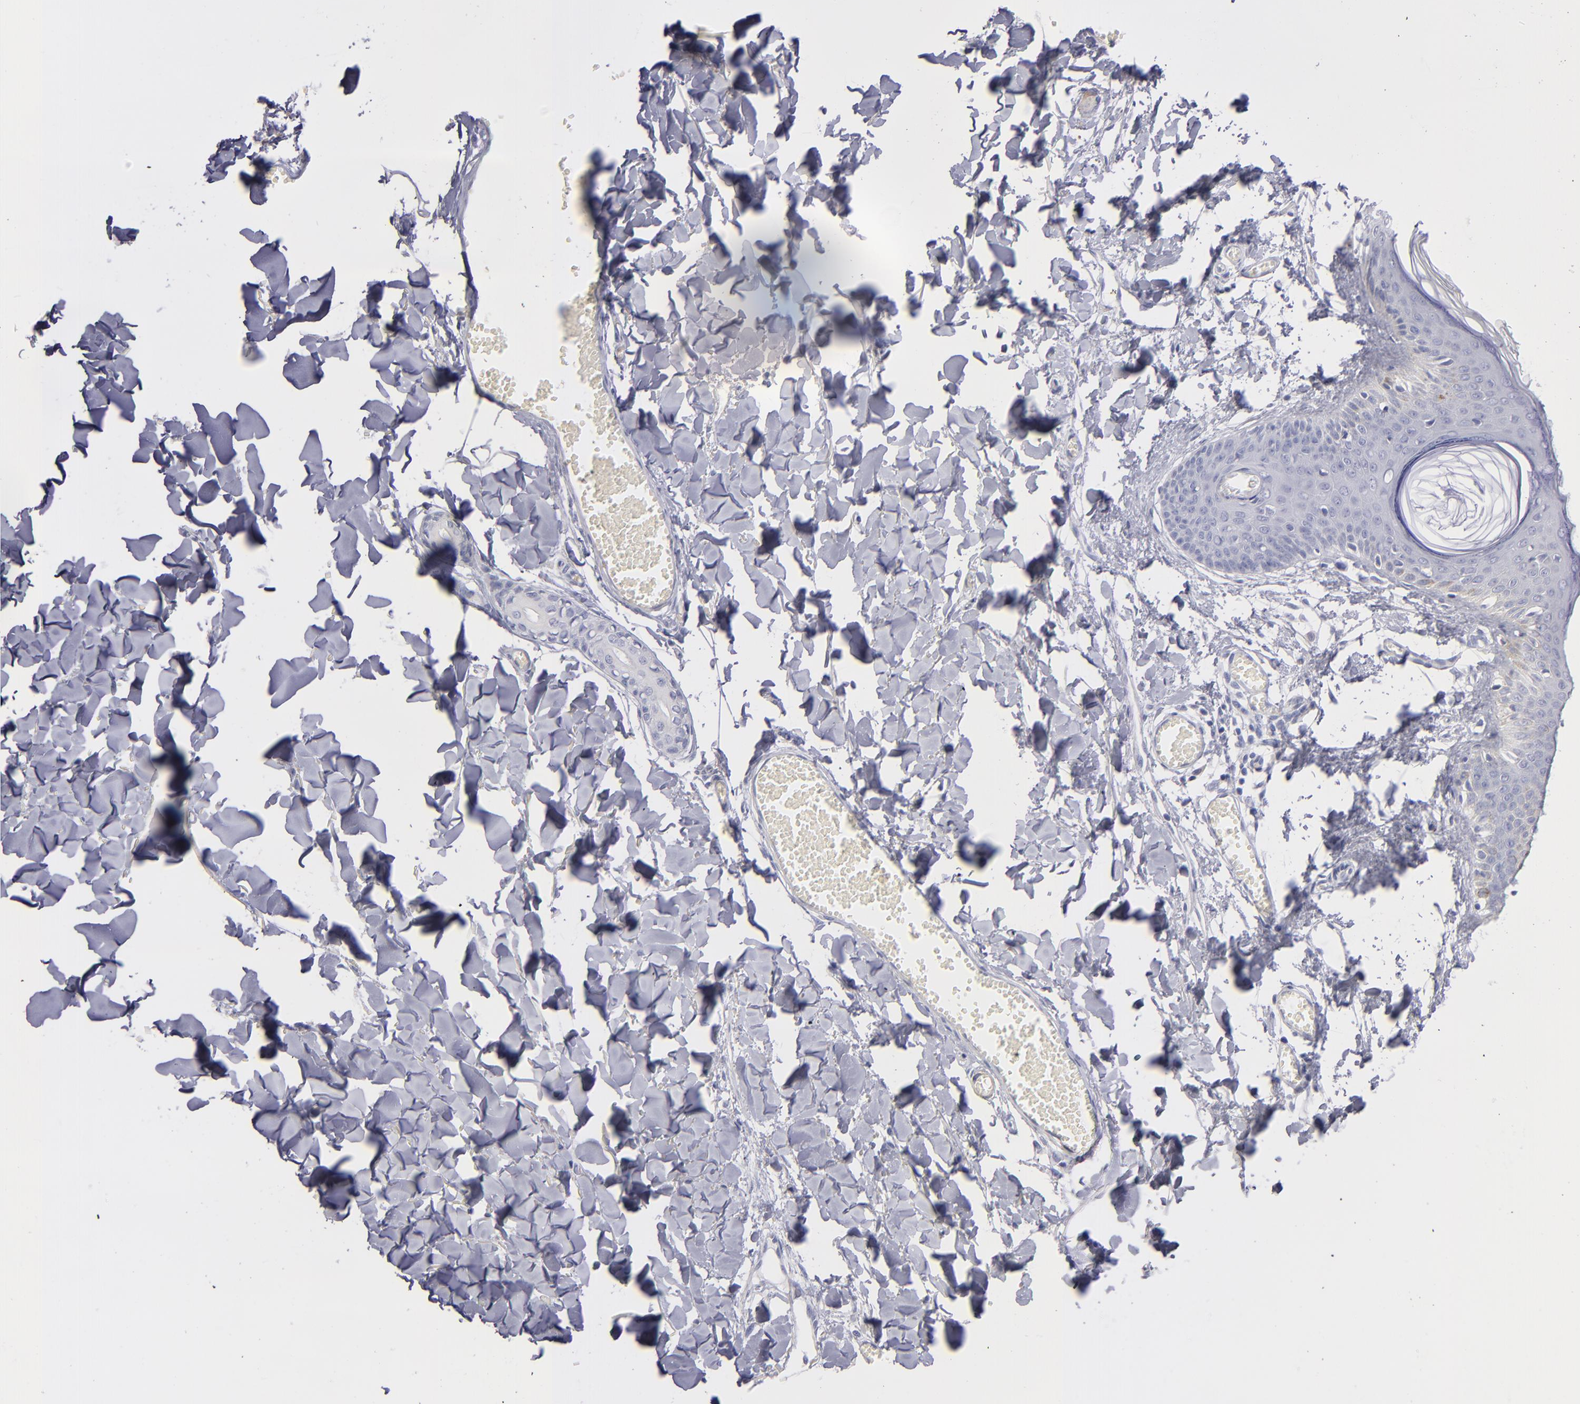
{"staining": {"intensity": "negative", "quantity": "none", "location": "none"}, "tissue": "skin", "cell_type": "Fibroblasts", "image_type": "normal", "snomed": [{"axis": "morphology", "description": "Normal tissue, NOS"}, {"axis": "morphology", "description": "Sarcoma, NOS"}, {"axis": "topography", "description": "Skin"}, {"axis": "topography", "description": "Soft tissue"}], "caption": "Immunohistochemistry (IHC) of normal human skin demonstrates no positivity in fibroblasts.", "gene": "MYH11", "patient": {"sex": "female", "age": 51}}